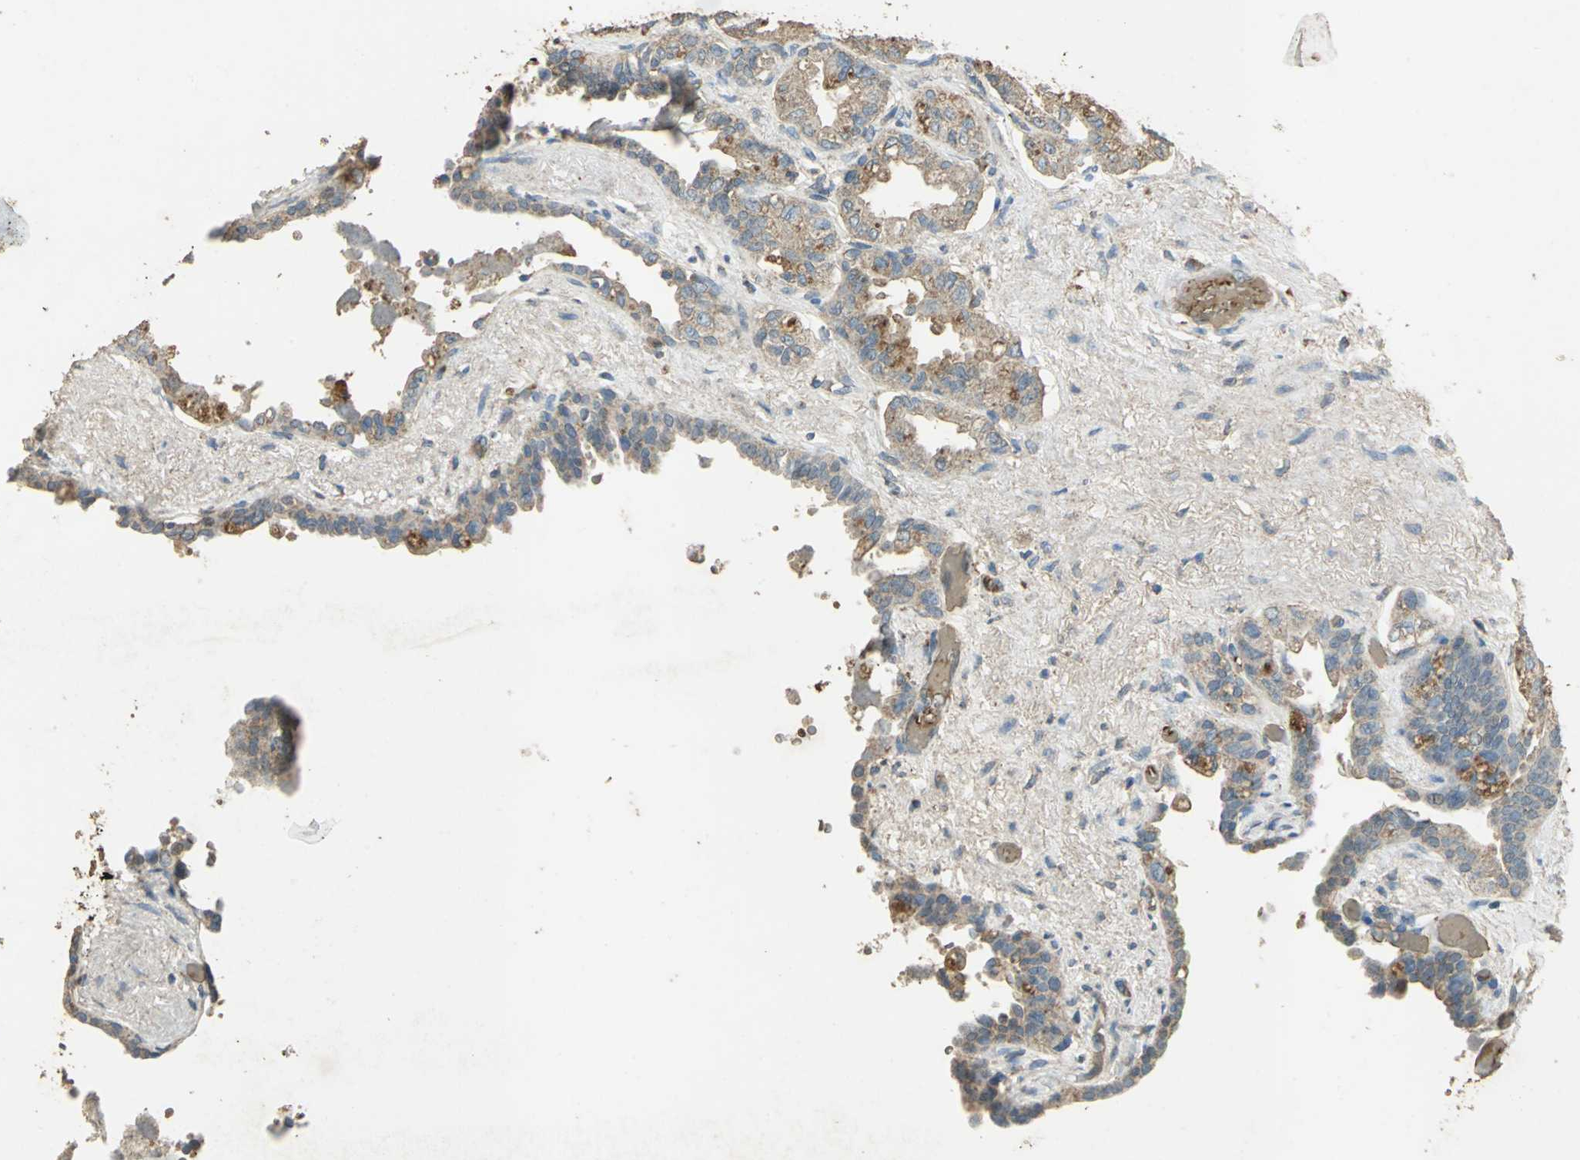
{"staining": {"intensity": "moderate", "quantity": ">75%", "location": "cytoplasmic/membranous"}, "tissue": "seminal vesicle", "cell_type": "Glandular cells", "image_type": "normal", "snomed": [{"axis": "morphology", "description": "Normal tissue, NOS"}, {"axis": "topography", "description": "Seminal veicle"}], "caption": "DAB (3,3'-diaminobenzidine) immunohistochemical staining of benign human seminal vesicle displays moderate cytoplasmic/membranous protein expression in approximately >75% of glandular cells.", "gene": "TRAPPC2", "patient": {"sex": "male", "age": 61}}